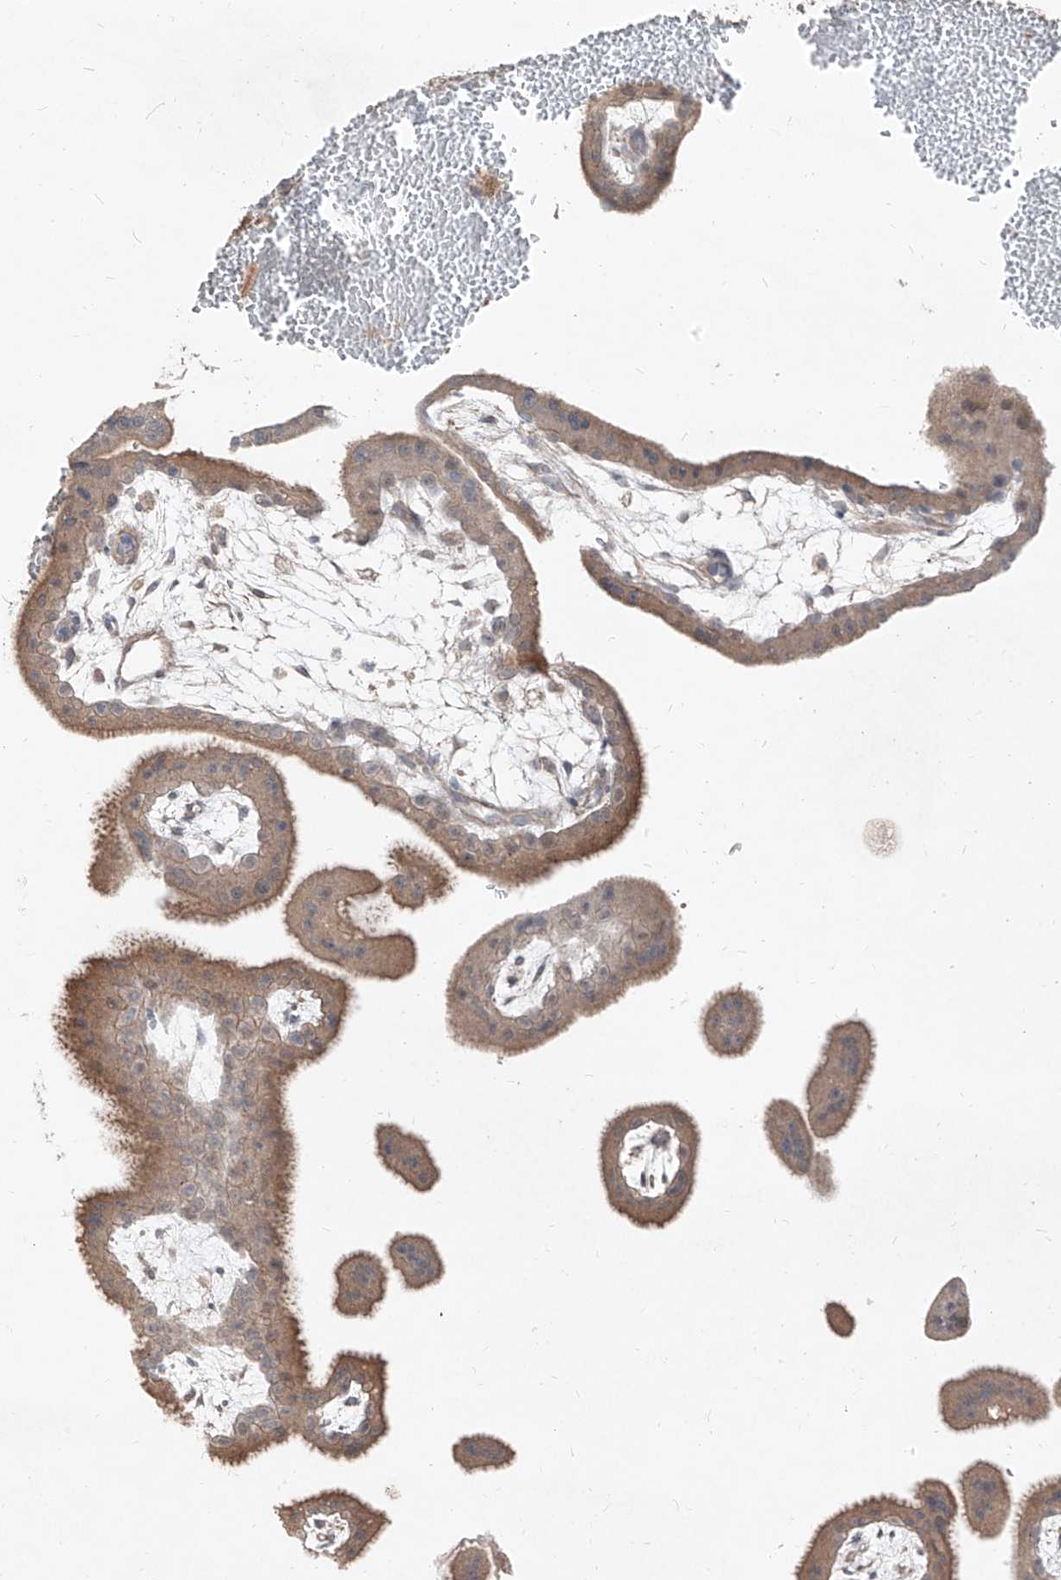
{"staining": {"intensity": "negative", "quantity": "none", "location": "none"}, "tissue": "placenta", "cell_type": "Decidual cells", "image_type": "normal", "snomed": [{"axis": "morphology", "description": "Normal tissue, NOS"}, {"axis": "topography", "description": "Placenta"}], "caption": "High power microscopy micrograph of an immunohistochemistry photomicrograph of normal placenta, revealing no significant staining in decidual cells. (IHC, brightfield microscopy, high magnification).", "gene": "UFD1", "patient": {"sex": "female", "age": 35}}